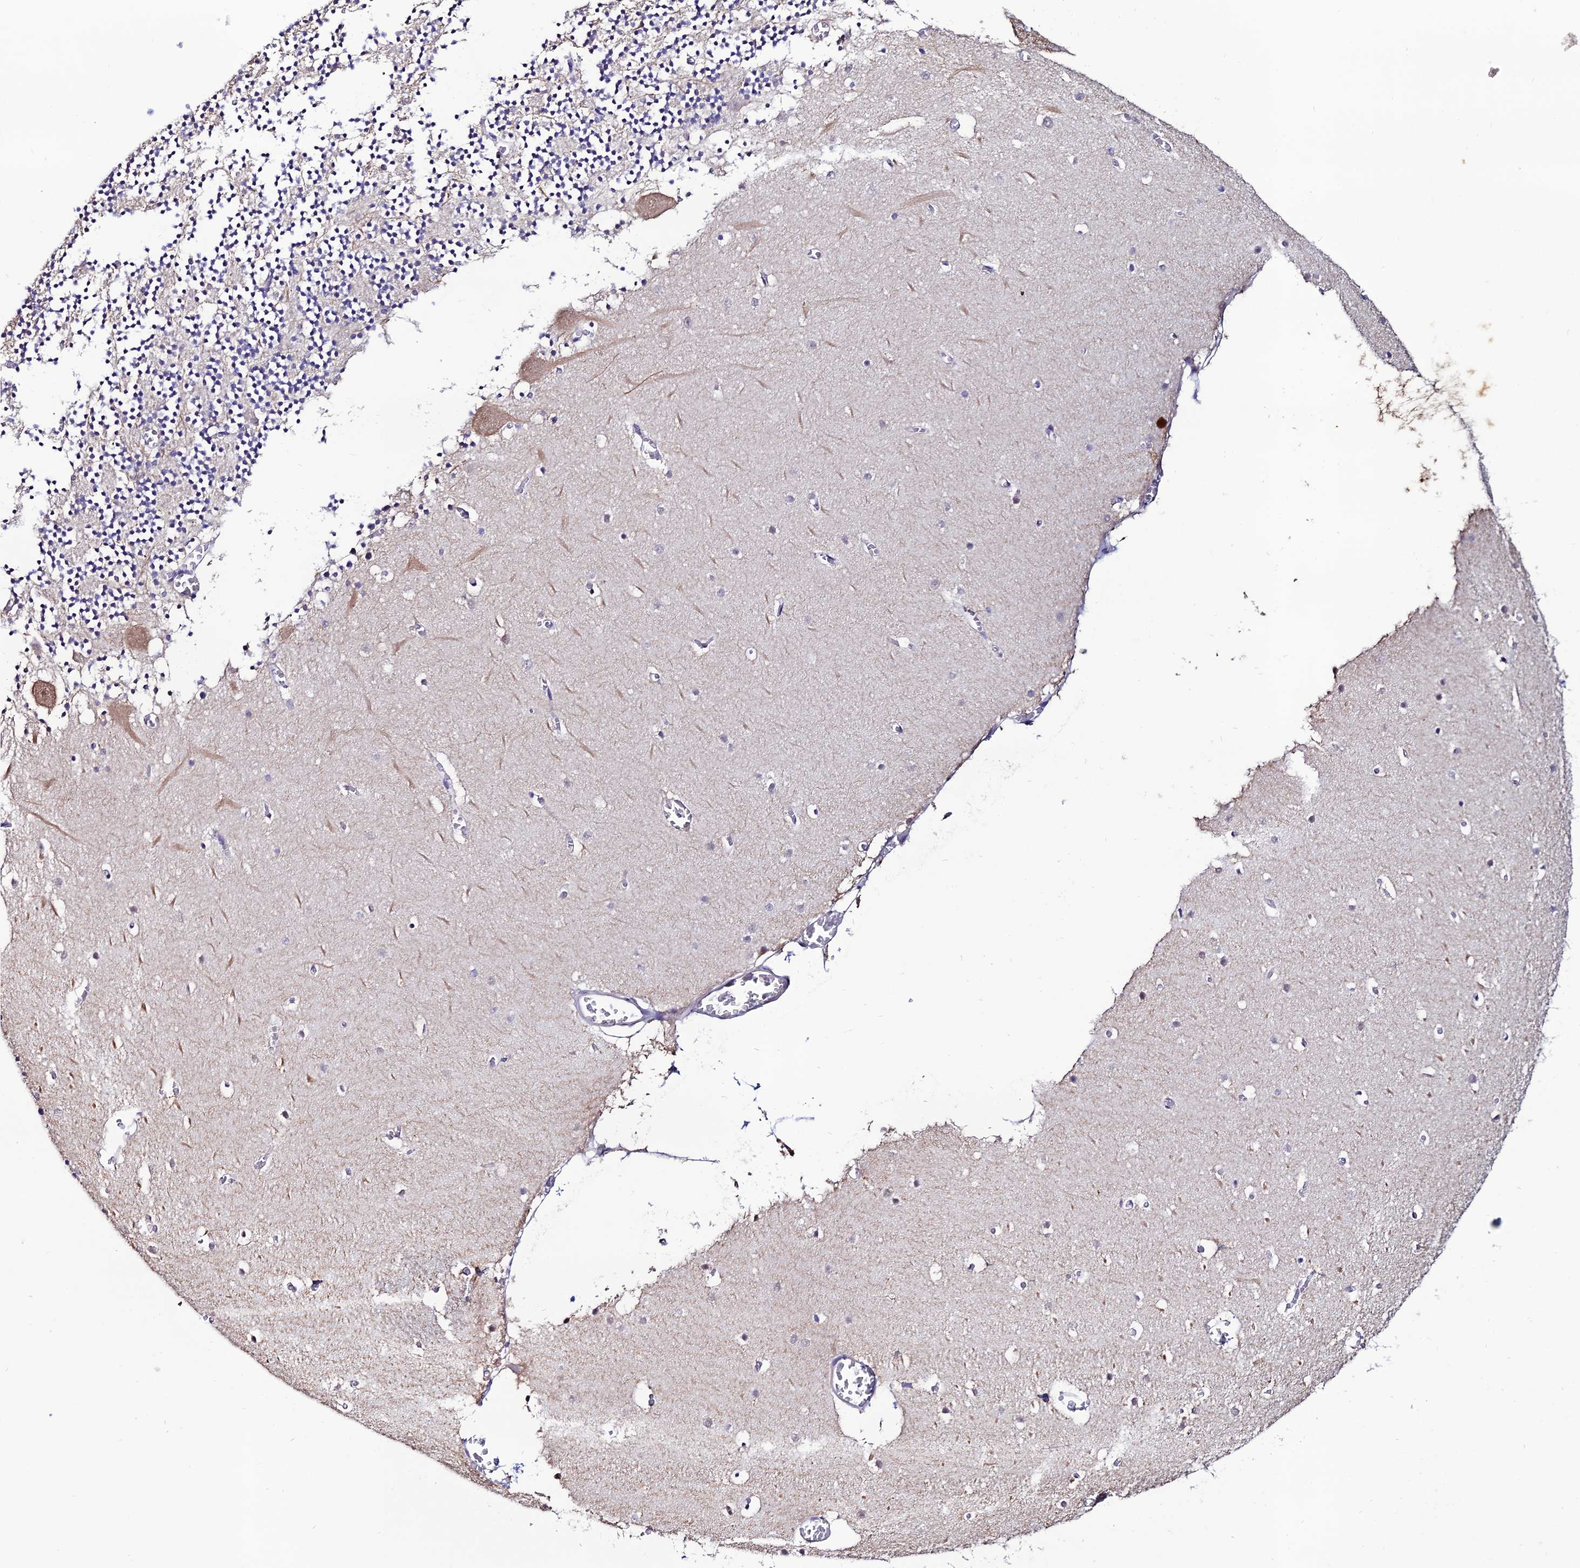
{"staining": {"intensity": "negative", "quantity": "none", "location": "none"}, "tissue": "cerebellum", "cell_type": "Cells in granular layer", "image_type": "normal", "snomed": [{"axis": "morphology", "description": "Normal tissue, NOS"}, {"axis": "topography", "description": "Cerebellum"}], "caption": "High power microscopy histopathology image of an immunohistochemistry (IHC) photomicrograph of benign cerebellum, revealing no significant staining in cells in granular layer.", "gene": "FZD8", "patient": {"sex": "female", "age": 28}}